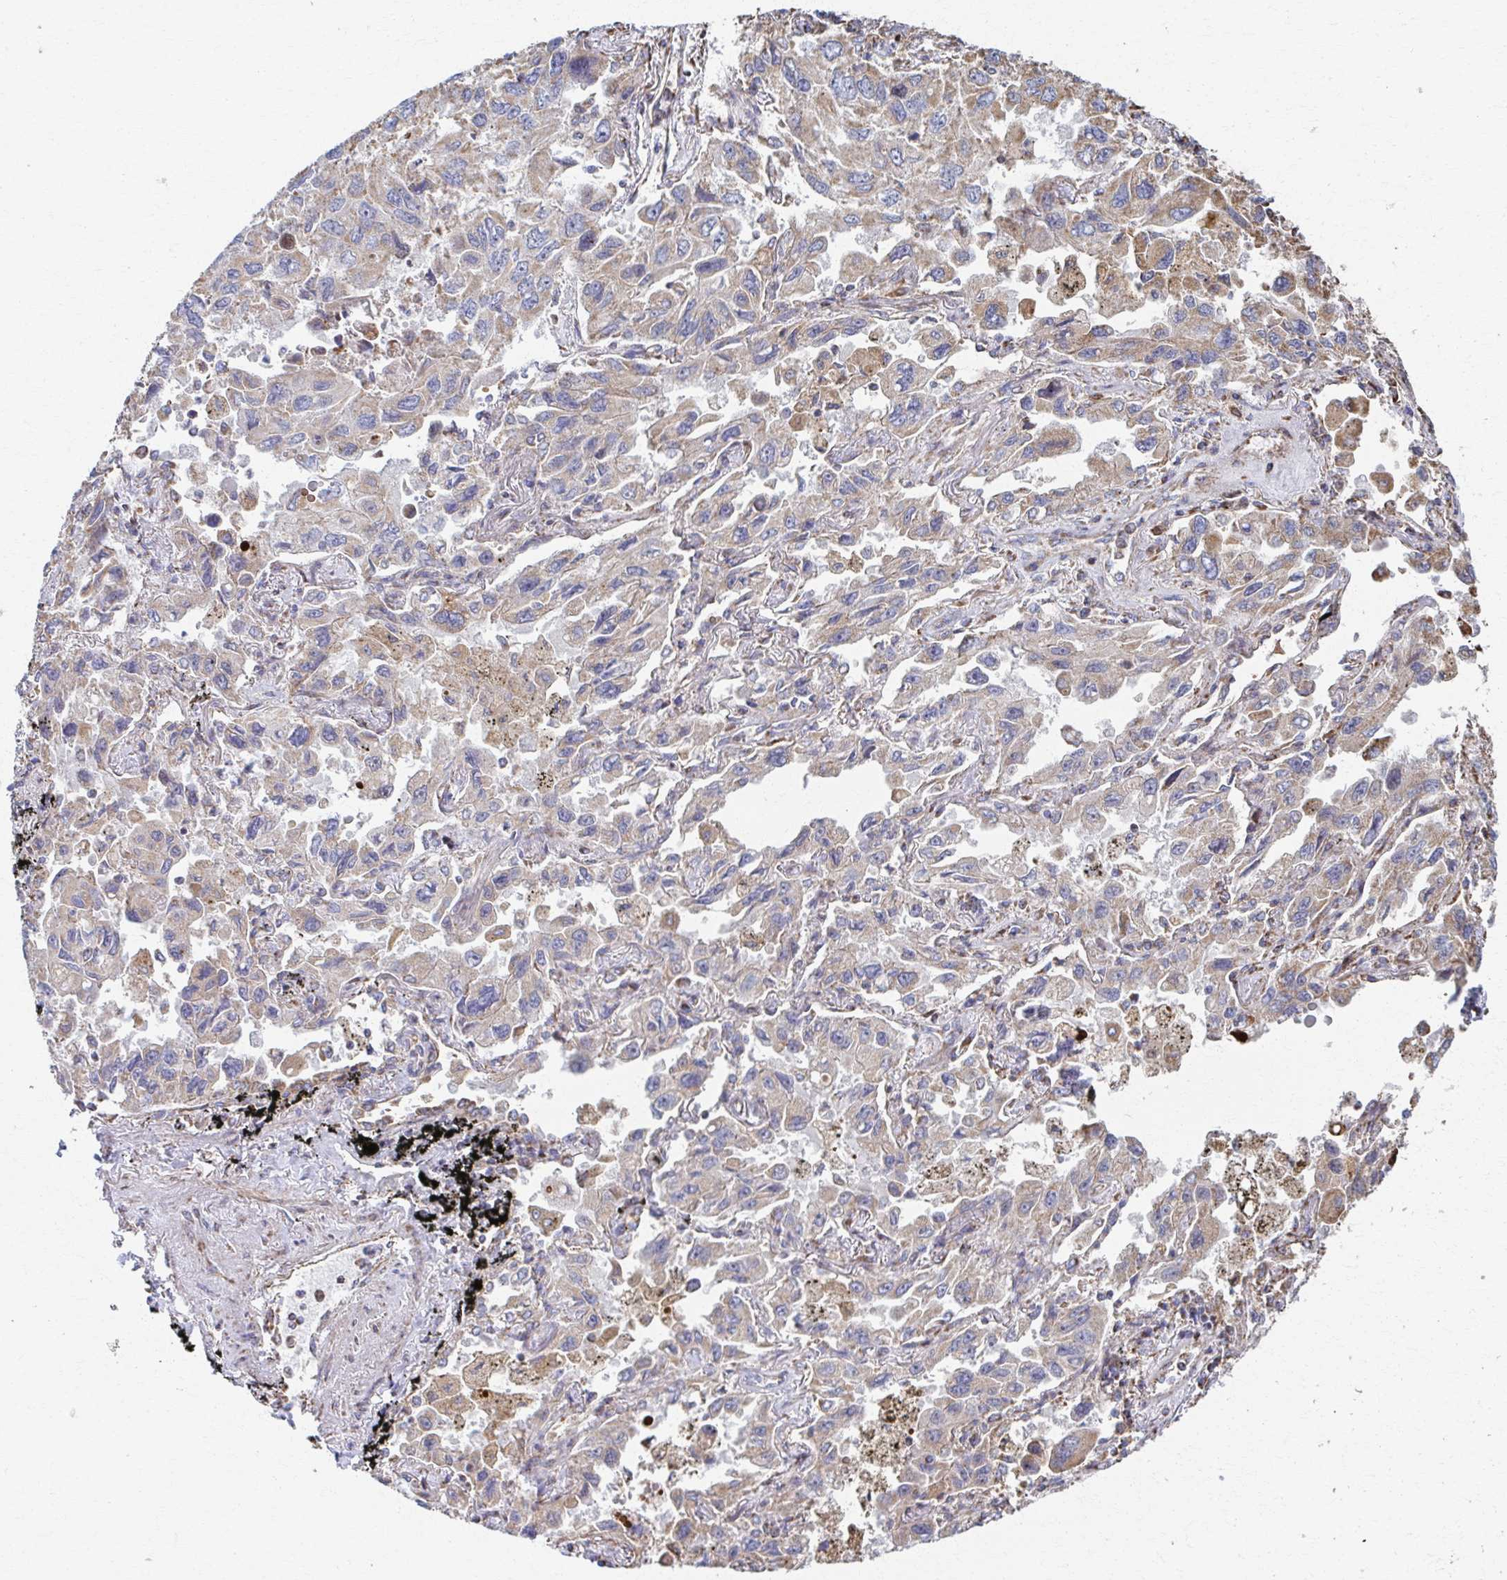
{"staining": {"intensity": "moderate", "quantity": "25%-75%", "location": "cytoplasmic/membranous"}, "tissue": "lung cancer", "cell_type": "Tumor cells", "image_type": "cancer", "snomed": [{"axis": "morphology", "description": "Adenocarcinoma, NOS"}, {"axis": "topography", "description": "Lung"}], "caption": "Protein staining of lung adenocarcinoma tissue shows moderate cytoplasmic/membranous staining in about 25%-75% of tumor cells. (brown staining indicates protein expression, while blue staining denotes nuclei).", "gene": "SAT1", "patient": {"sex": "male", "age": 64}}